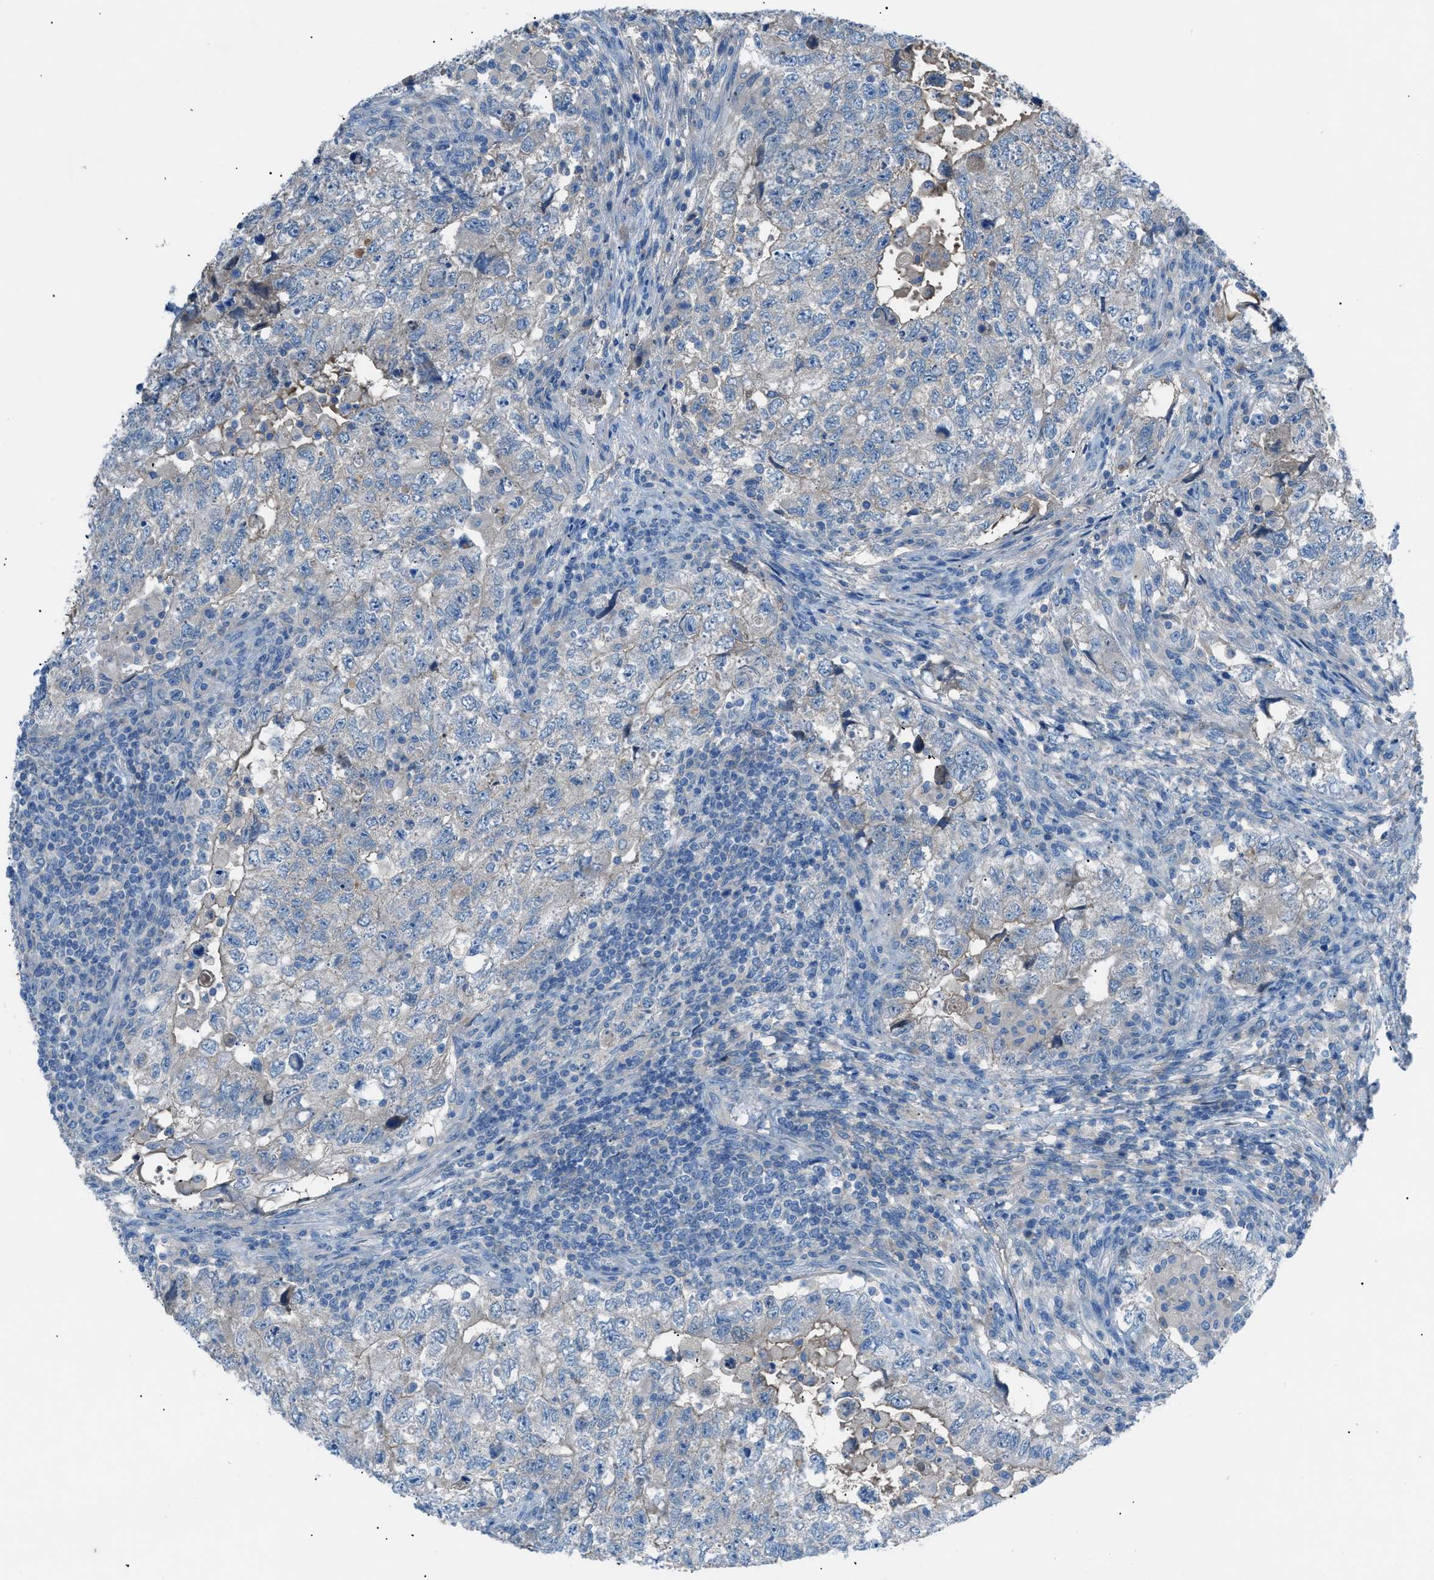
{"staining": {"intensity": "negative", "quantity": "none", "location": "none"}, "tissue": "testis cancer", "cell_type": "Tumor cells", "image_type": "cancer", "snomed": [{"axis": "morphology", "description": "Carcinoma, Embryonal, NOS"}, {"axis": "topography", "description": "Testis"}], "caption": "Tumor cells show no significant expression in testis cancer. Nuclei are stained in blue.", "gene": "C5AR2", "patient": {"sex": "male", "age": 36}}